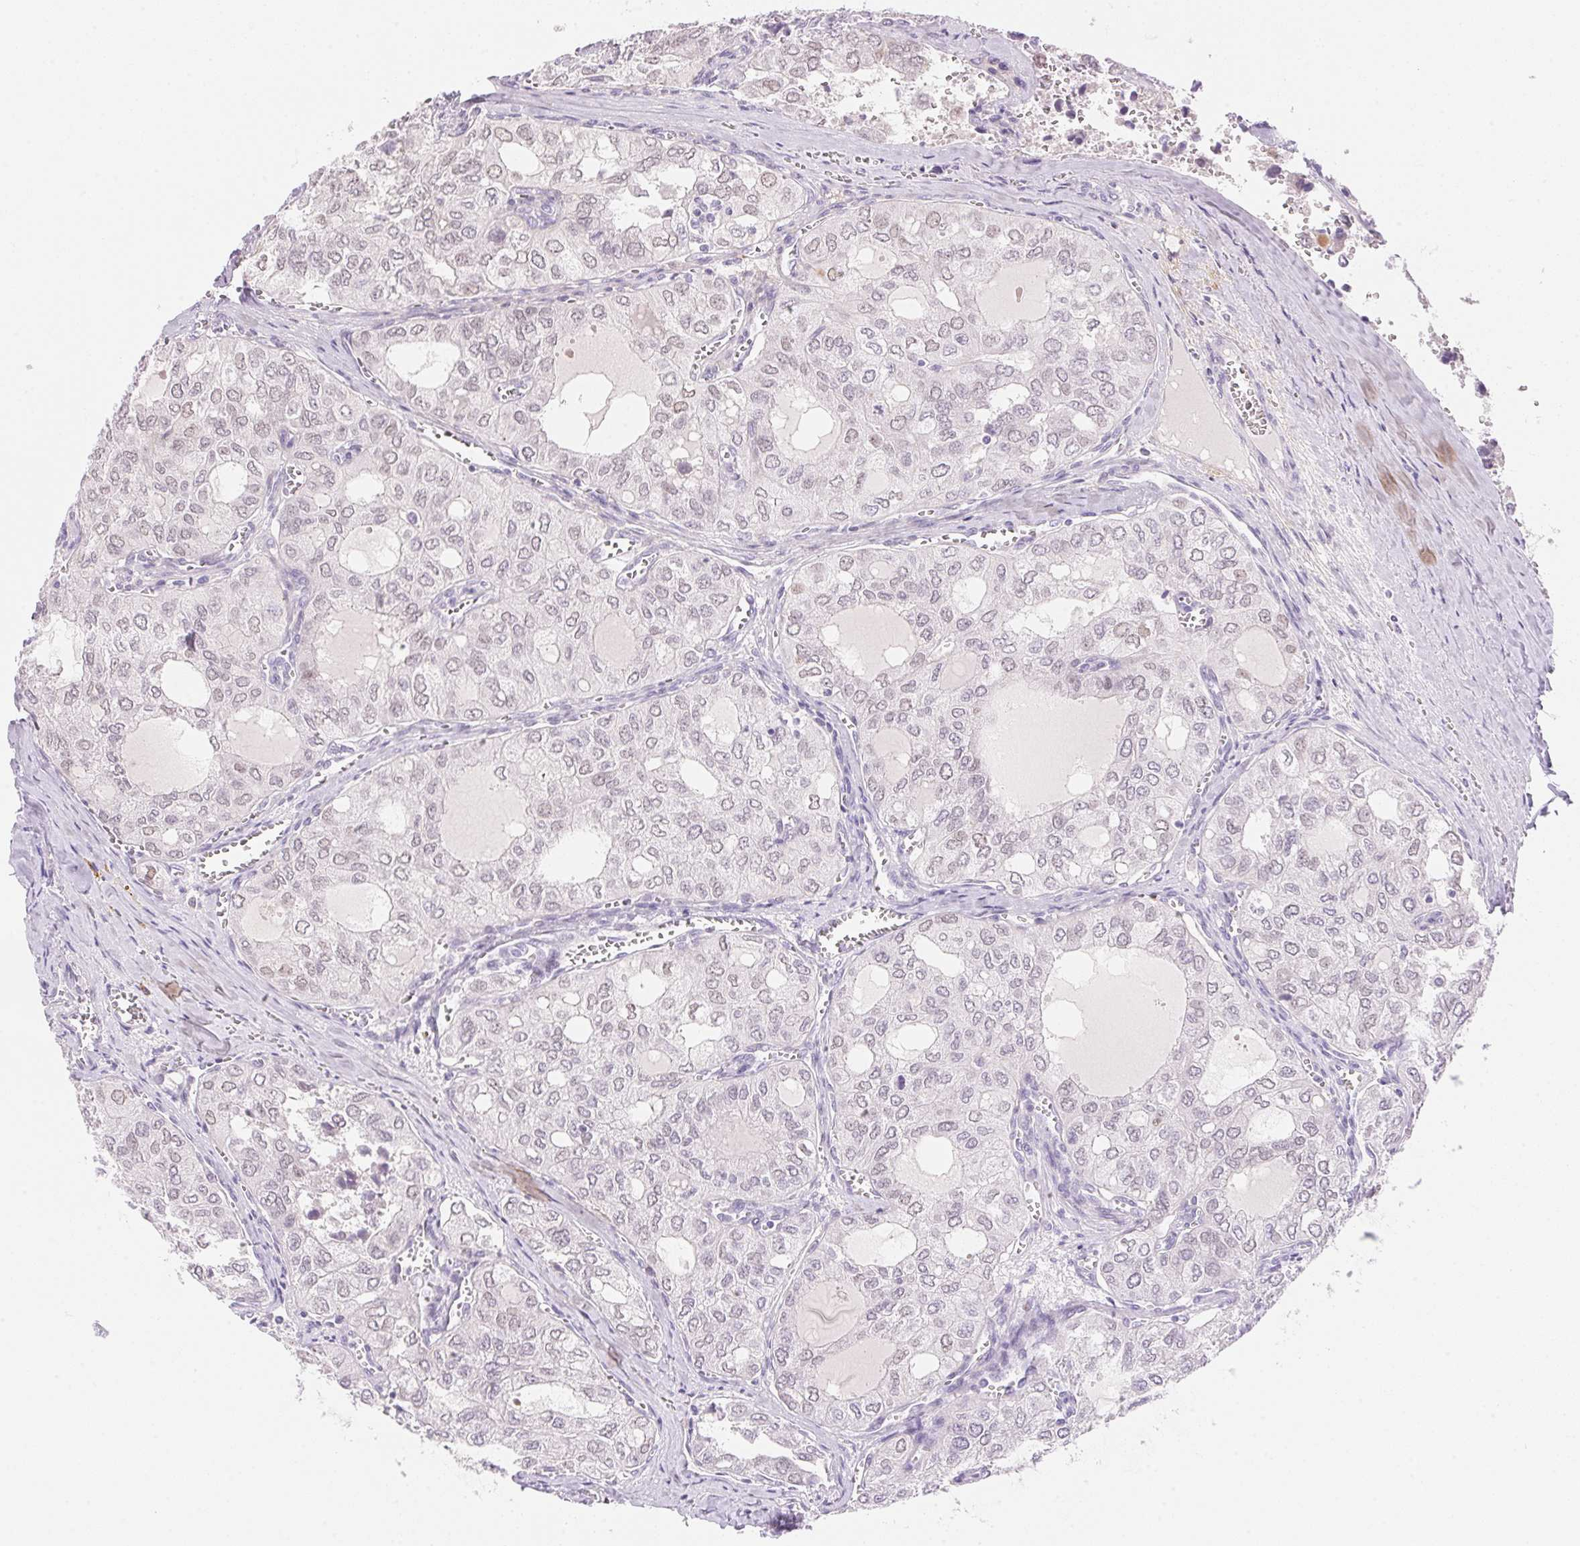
{"staining": {"intensity": "weak", "quantity": "<25%", "location": "cytoplasmic/membranous,nuclear"}, "tissue": "thyroid cancer", "cell_type": "Tumor cells", "image_type": "cancer", "snomed": [{"axis": "morphology", "description": "Follicular adenoma carcinoma, NOS"}, {"axis": "topography", "description": "Thyroid gland"}], "caption": "The histopathology image reveals no staining of tumor cells in follicular adenoma carcinoma (thyroid). (Brightfield microscopy of DAB immunohistochemistry at high magnification).", "gene": "TEKT1", "patient": {"sex": "male", "age": 75}}